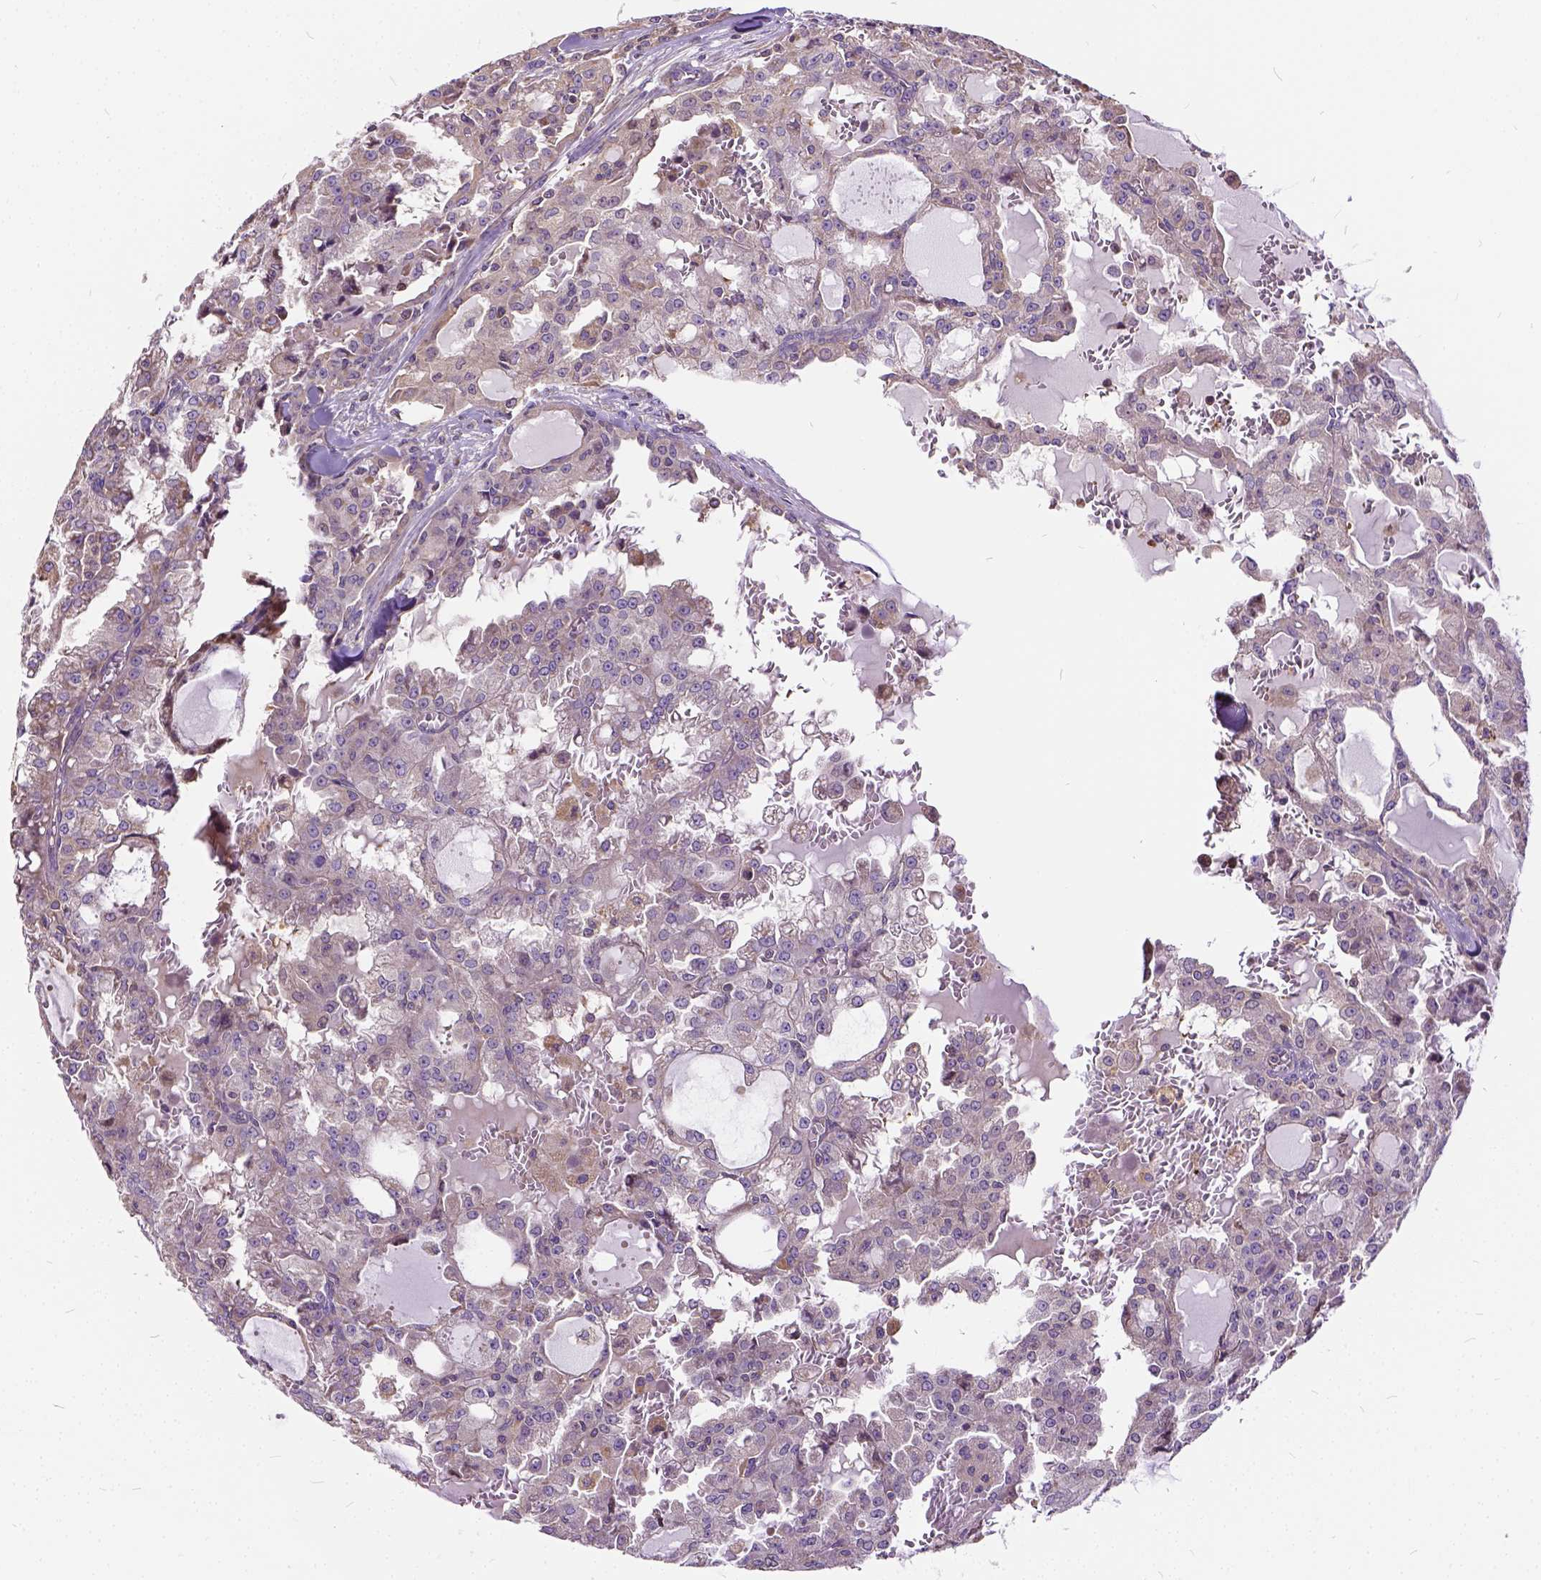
{"staining": {"intensity": "negative", "quantity": "none", "location": "none"}, "tissue": "head and neck cancer", "cell_type": "Tumor cells", "image_type": "cancer", "snomed": [{"axis": "morphology", "description": "Adenocarcinoma, NOS"}, {"axis": "topography", "description": "Head-Neck"}], "caption": "Head and neck cancer was stained to show a protein in brown. There is no significant expression in tumor cells.", "gene": "CADM4", "patient": {"sex": "male", "age": 64}}